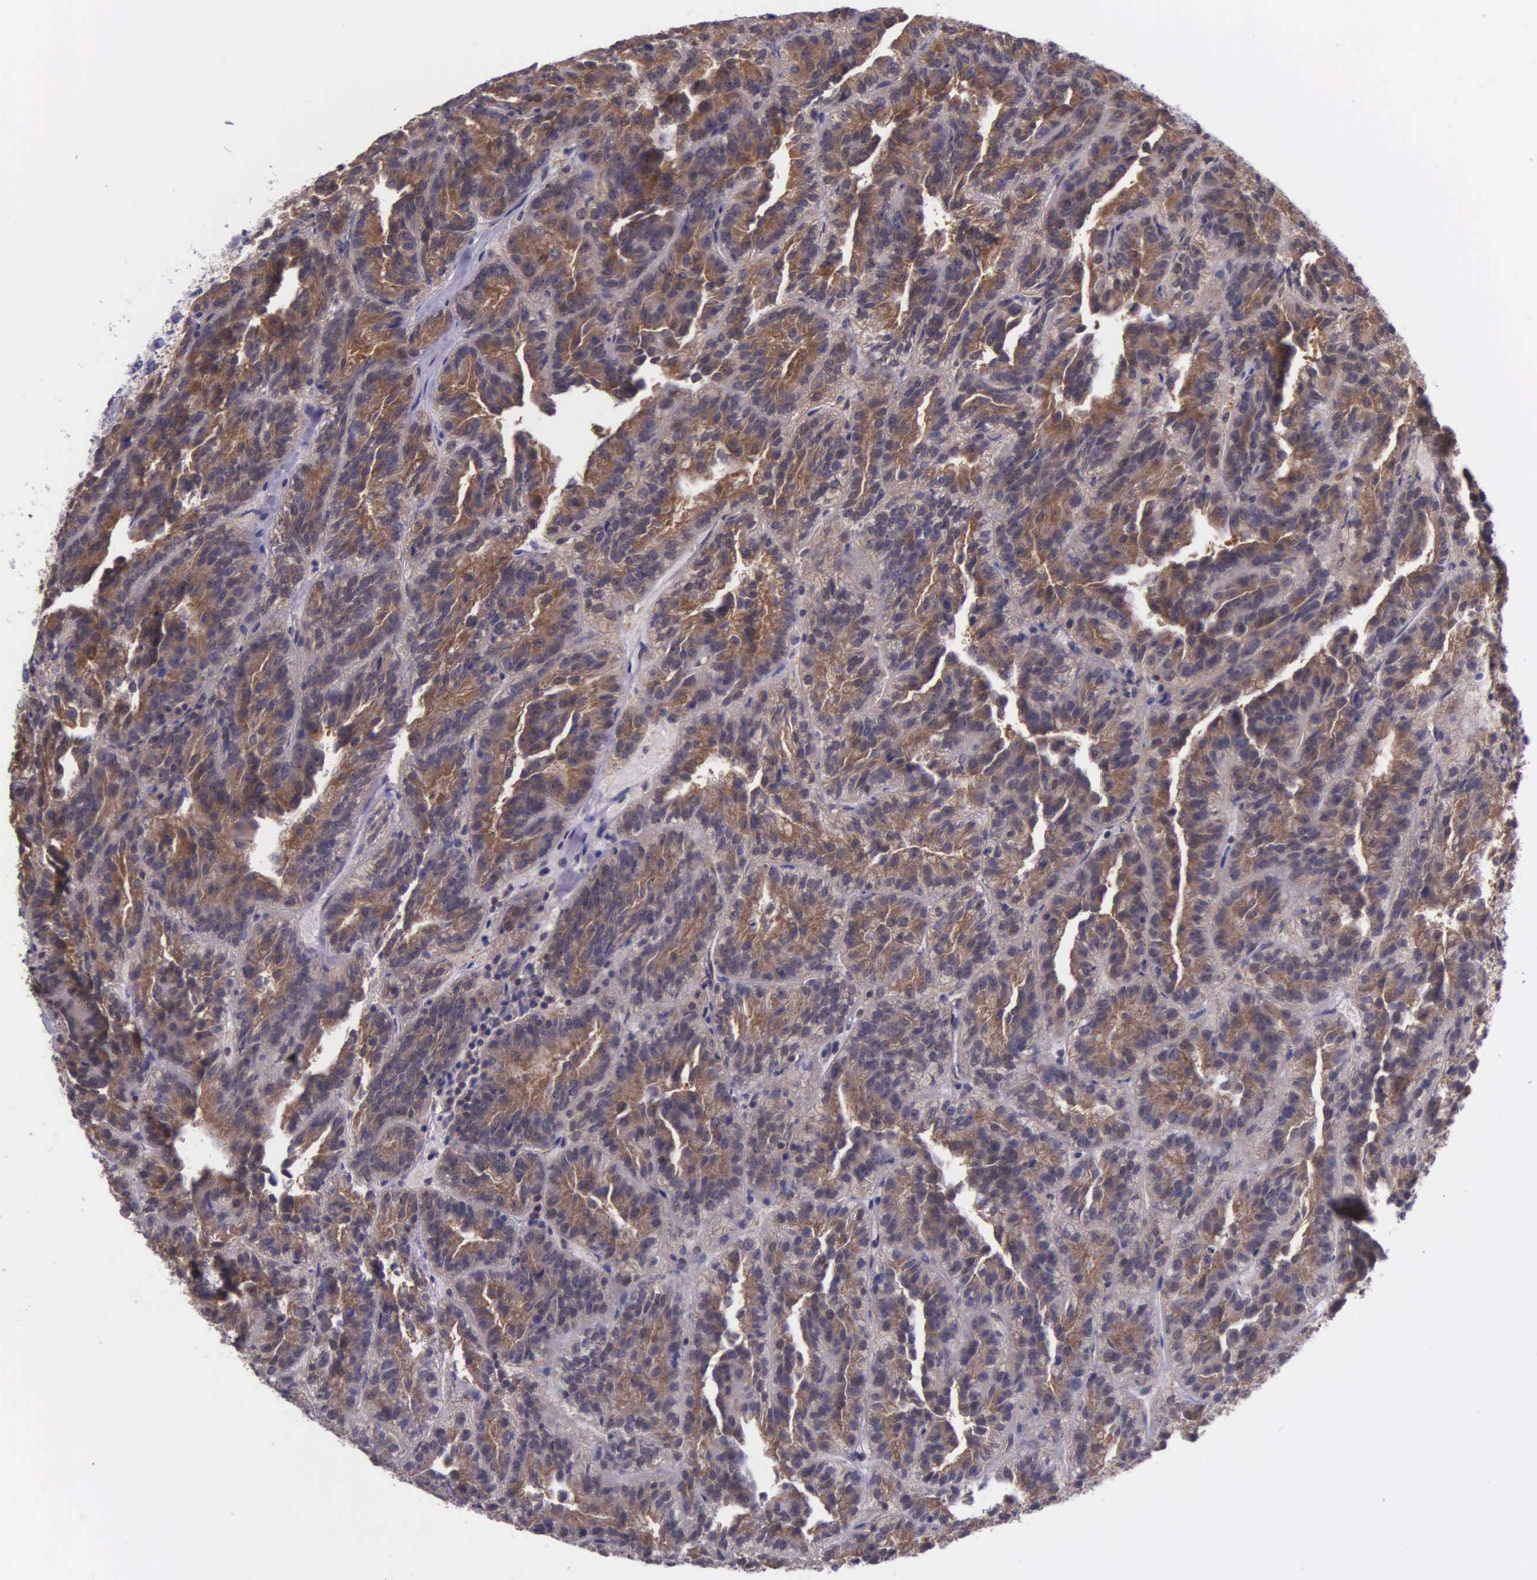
{"staining": {"intensity": "moderate", "quantity": ">75%", "location": "cytoplasmic/membranous"}, "tissue": "renal cancer", "cell_type": "Tumor cells", "image_type": "cancer", "snomed": [{"axis": "morphology", "description": "Adenocarcinoma, NOS"}, {"axis": "topography", "description": "Kidney"}], "caption": "Human adenocarcinoma (renal) stained with a protein marker demonstrates moderate staining in tumor cells.", "gene": "GMPR2", "patient": {"sex": "male", "age": 46}}